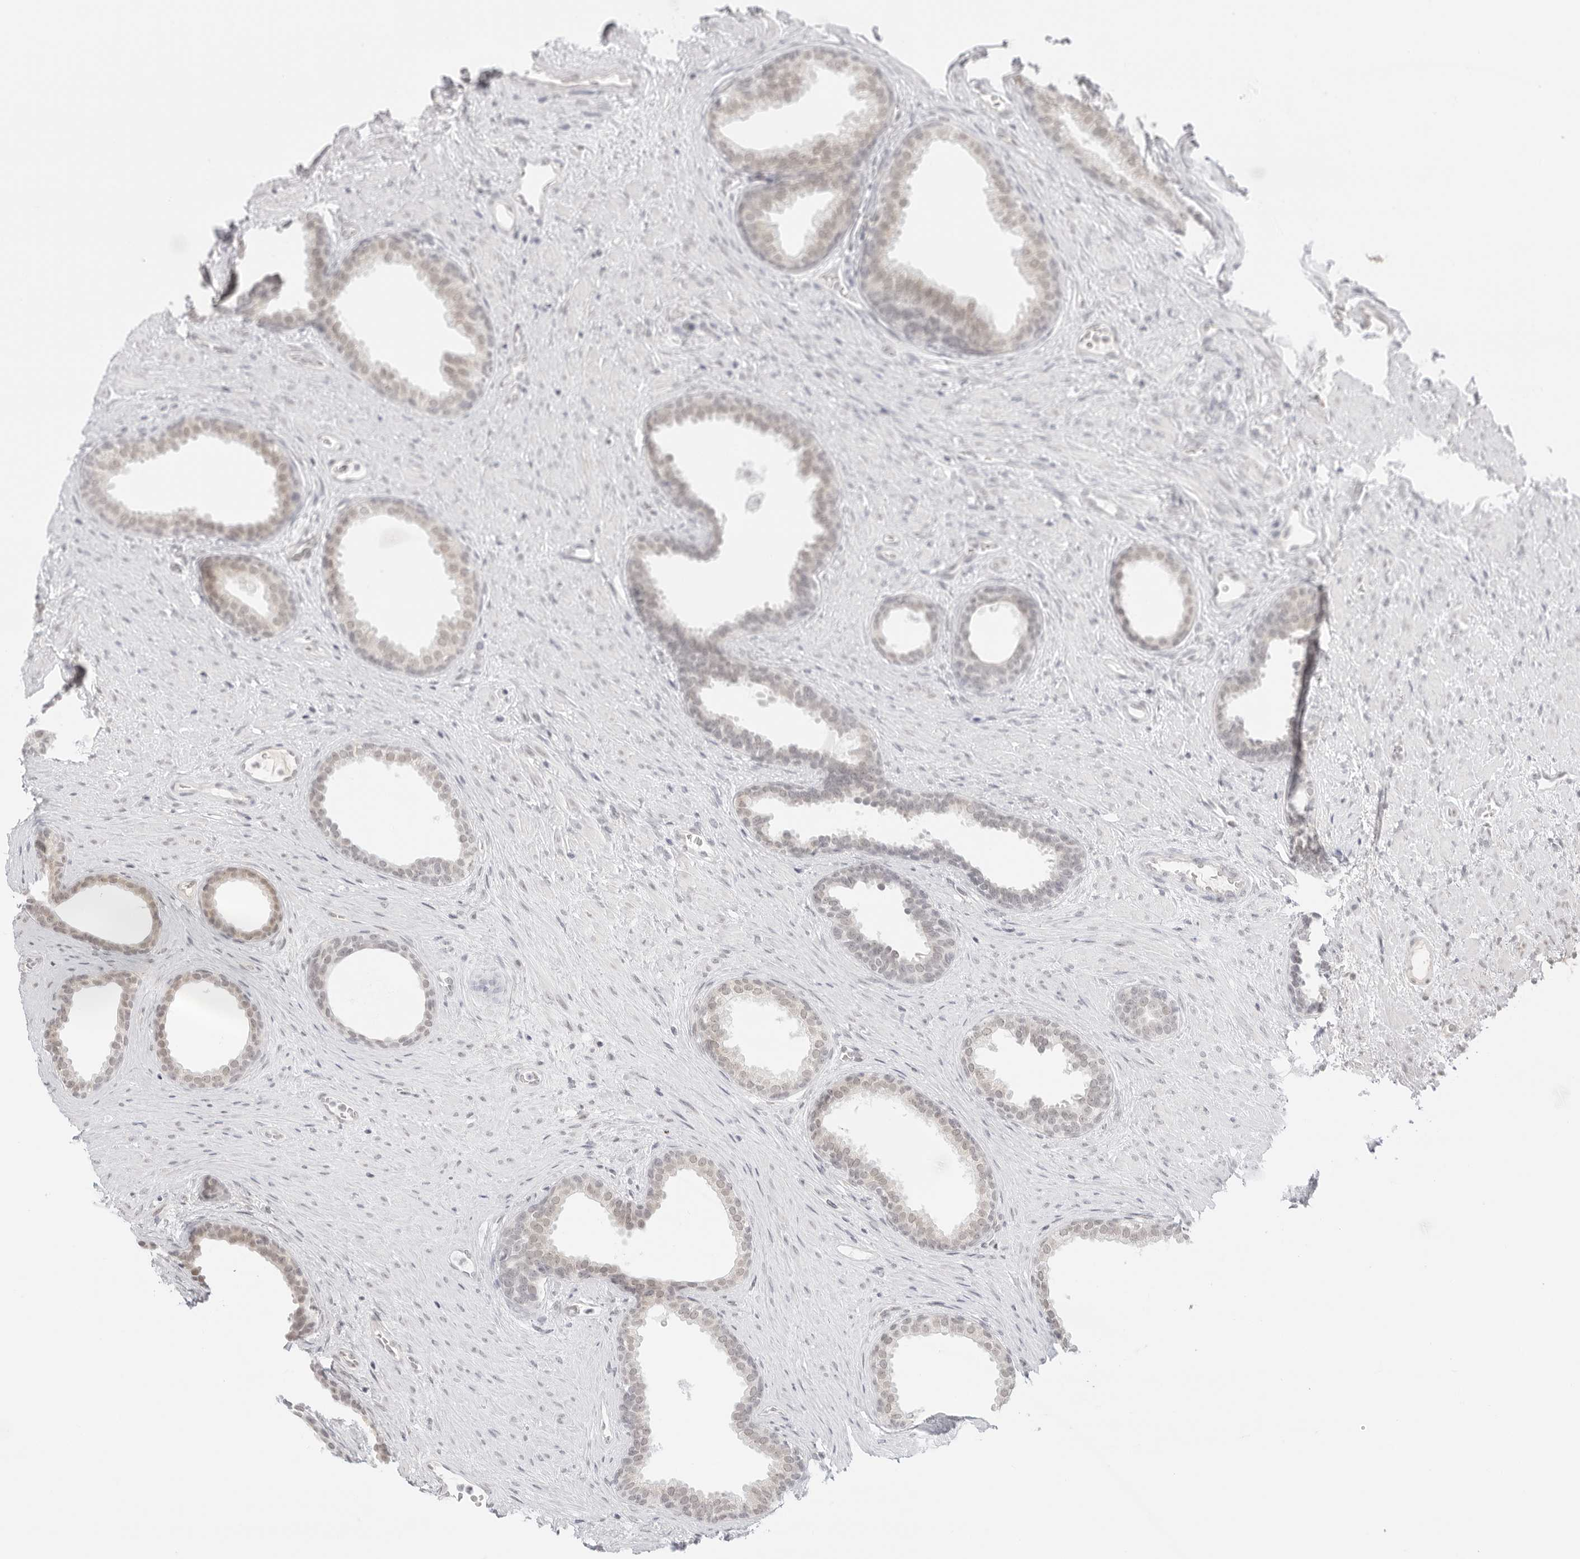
{"staining": {"intensity": "weak", "quantity": "25%-75%", "location": "nuclear"}, "tissue": "prostate", "cell_type": "Glandular cells", "image_type": "normal", "snomed": [{"axis": "morphology", "description": "Normal tissue, NOS"}, {"axis": "topography", "description": "Prostate"}], "caption": "DAB (3,3'-diaminobenzidine) immunohistochemical staining of unremarkable prostate displays weak nuclear protein positivity in approximately 25%-75% of glandular cells. (IHC, brightfield microscopy, high magnification).", "gene": "MED18", "patient": {"sex": "male", "age": 76}}